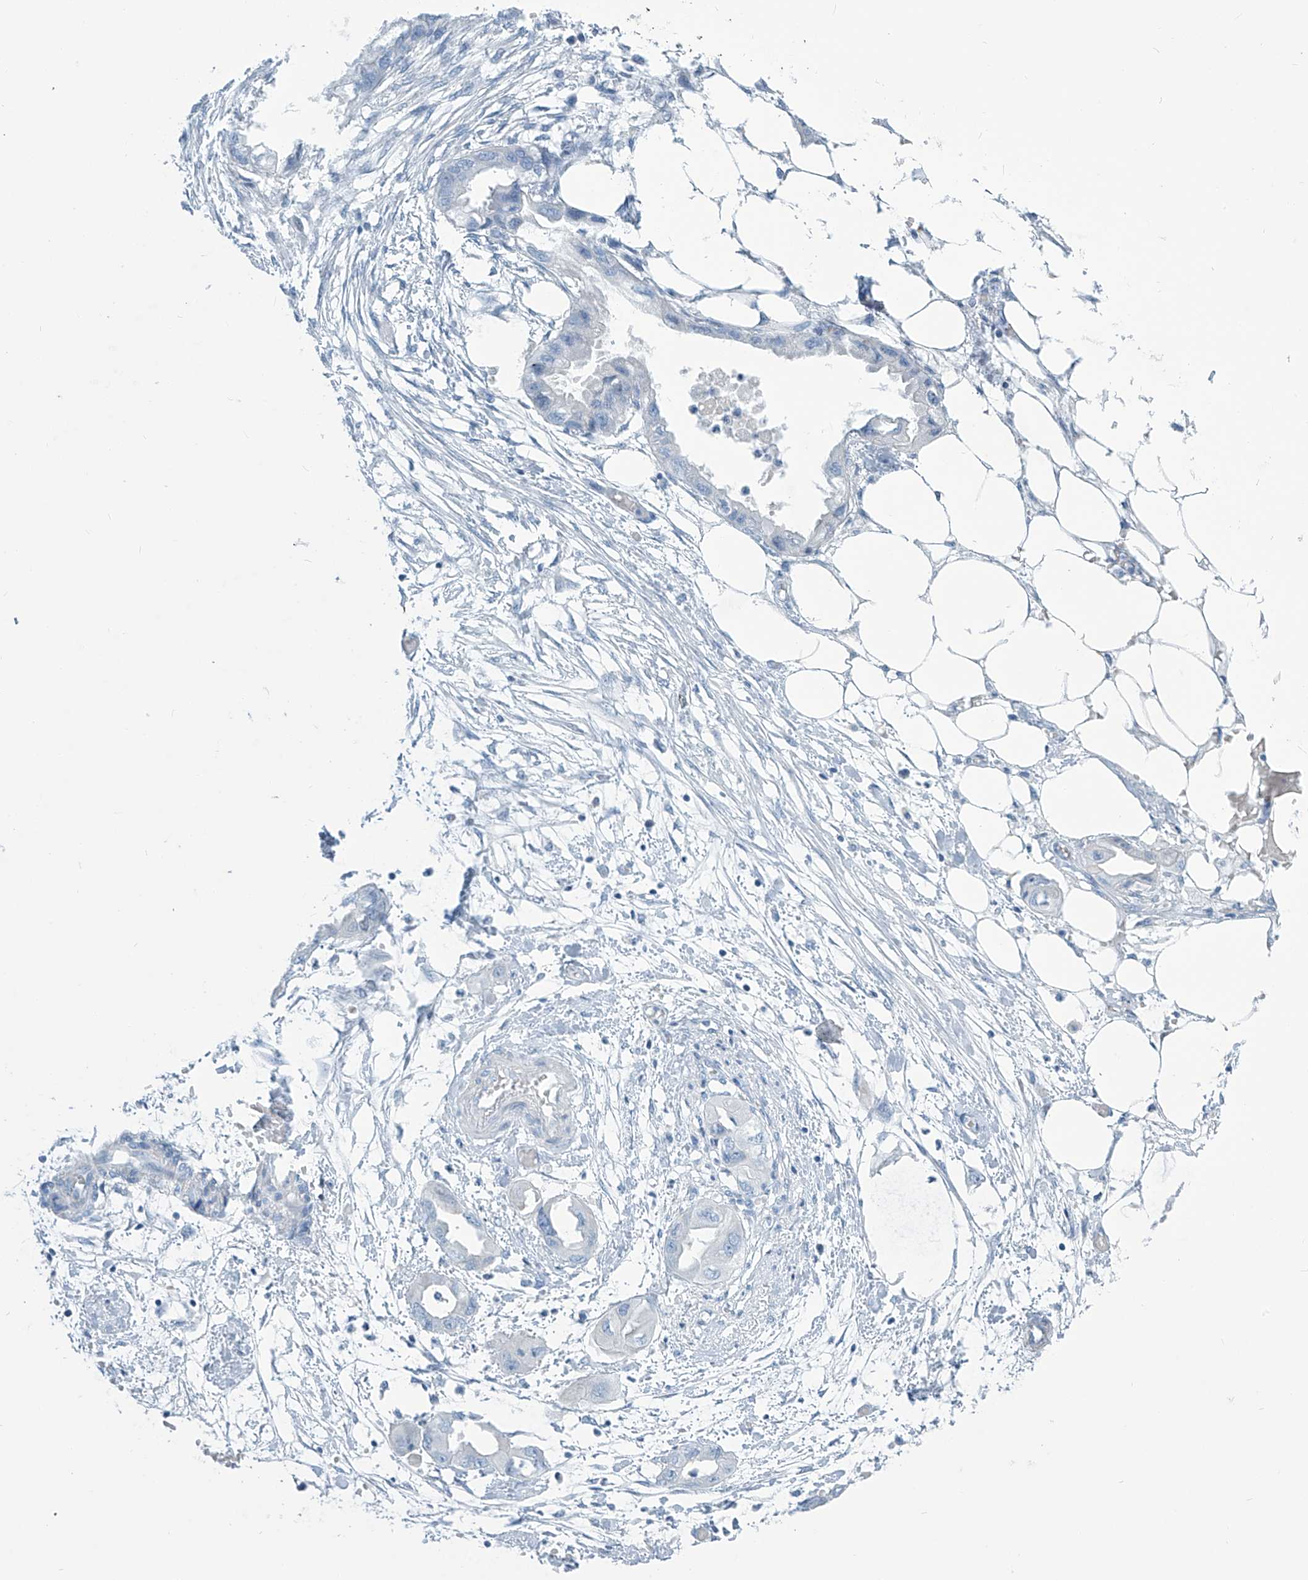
{"staining": {"intensity": "negative", "quantity": "none", "location": "none"}, "tissue": "endometrial cancer", "cell_type": "Tumor cells", "image_type": "cancer", "snomed": [{"axis": "morphology", "description": "Adenocarcinoma, NOS"}, {"axis": "morphology", "description": "Adenocarcinoma, metastatic, NOS"}, {"axis": "topography", "description": "Adipose tissue"}, {"axis": "topography", "description": "Endometrium"}], "caption": "Immunohistochemistry (IHC) histopathology image of neoplastic tissue: human adenocarcinoma (endometrial) stained with DAB reveals no significant protein staining in tumor cells.", "gene": "SGO2", "patient": {"sex": "female", "age": 67}}